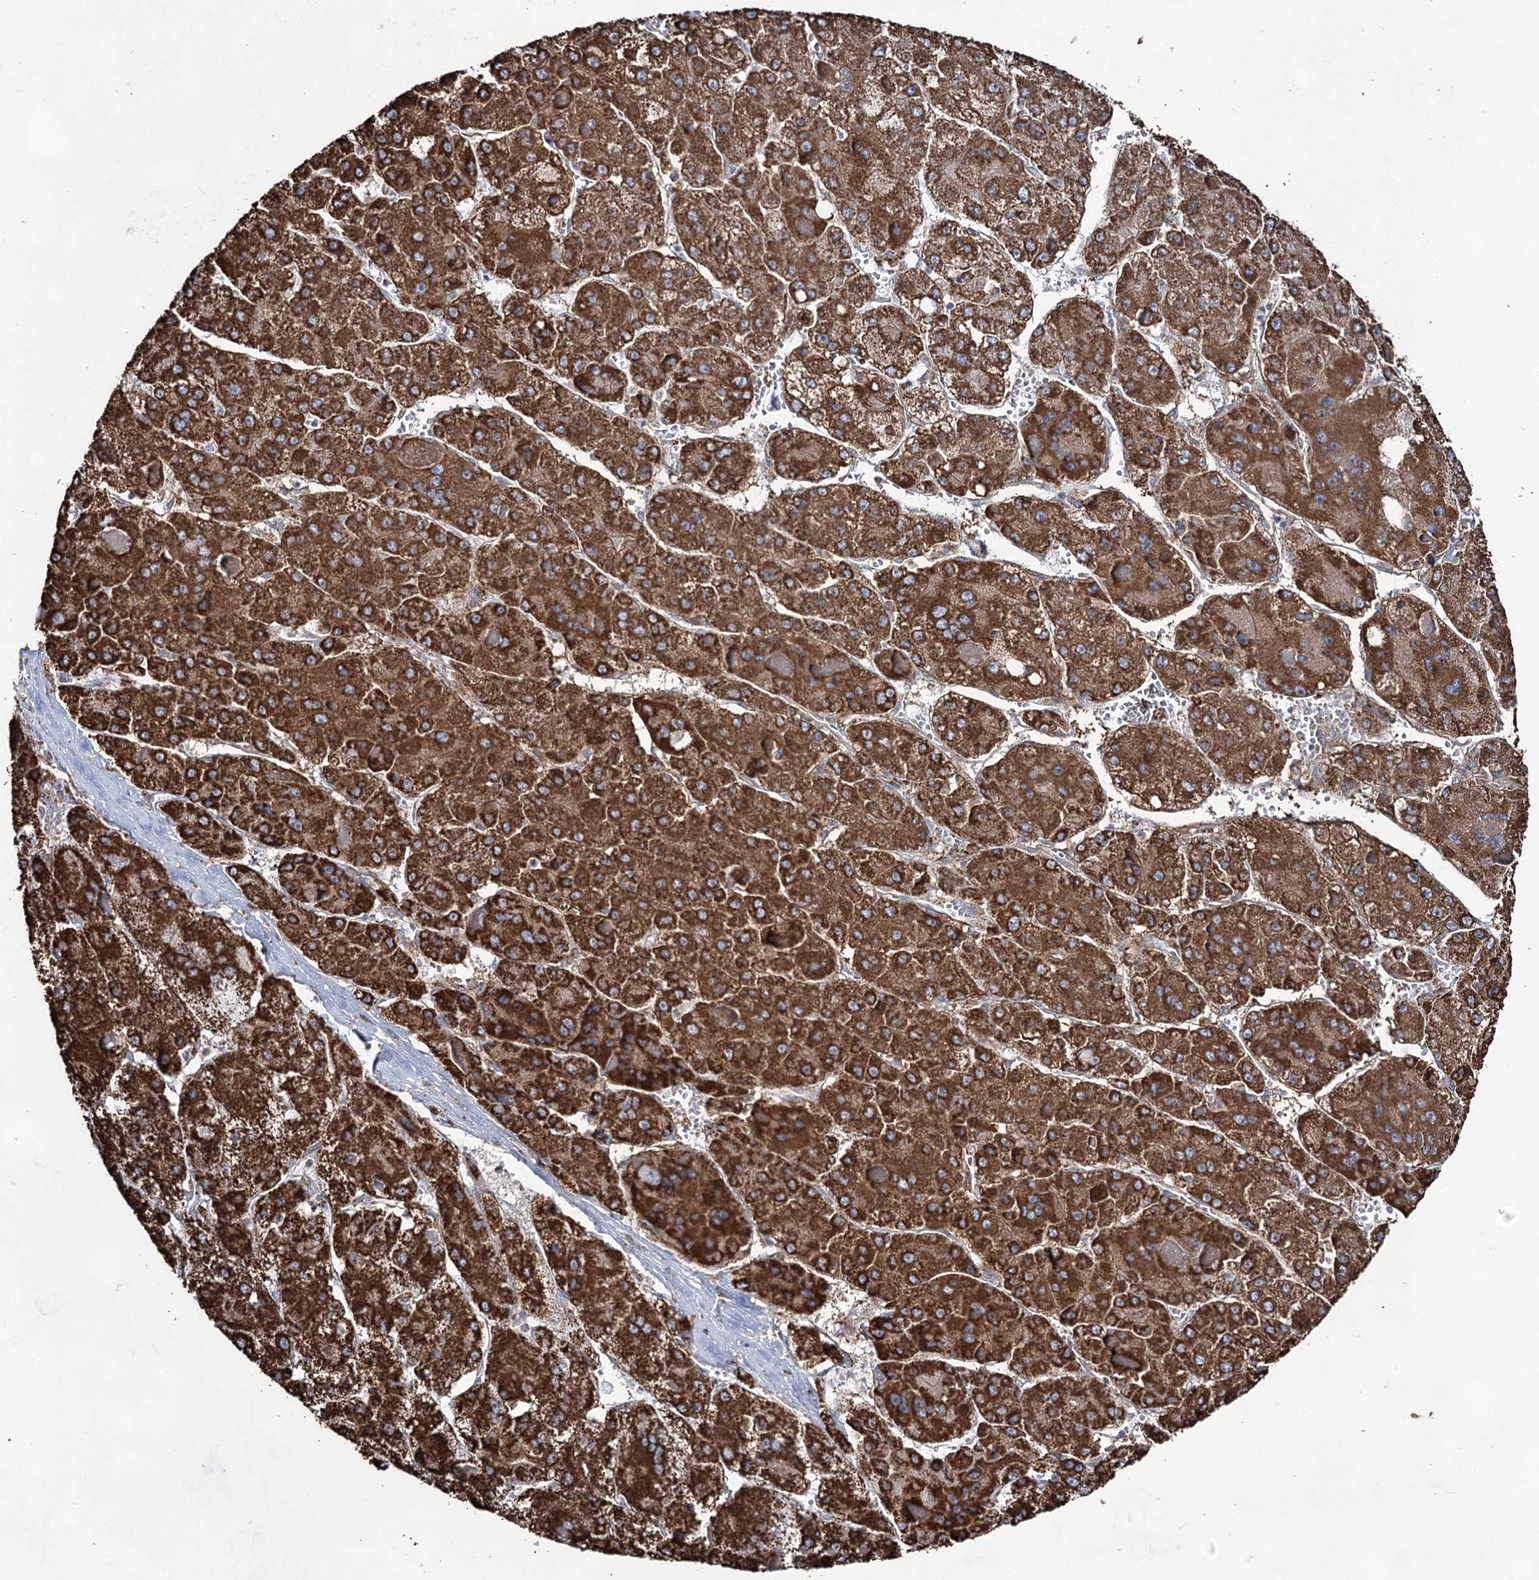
{"staining": {"intensity": "strong", "quantity": ">75%", "location": "cytoplasmic/membranous"}, "tissue": "liver cancer", "cell_type": "Tumor cells", "image_type": "cancer", "snomed": [{"axis": "morphology", "description": "Carcinoma, Hepatocellular, NOS"}, {"axis": "topography", "description": "Liver"}], "caption": "Strong cytoplasmic/membranous protein staining is appreciated in about >75% of tumor cells in liver hepatocellular carcinoma. (Brightfield microscopy of DAB IHC at high magnification).", "gene": "CWF19L1", "patient": {"sex": "female", "age": 73}}